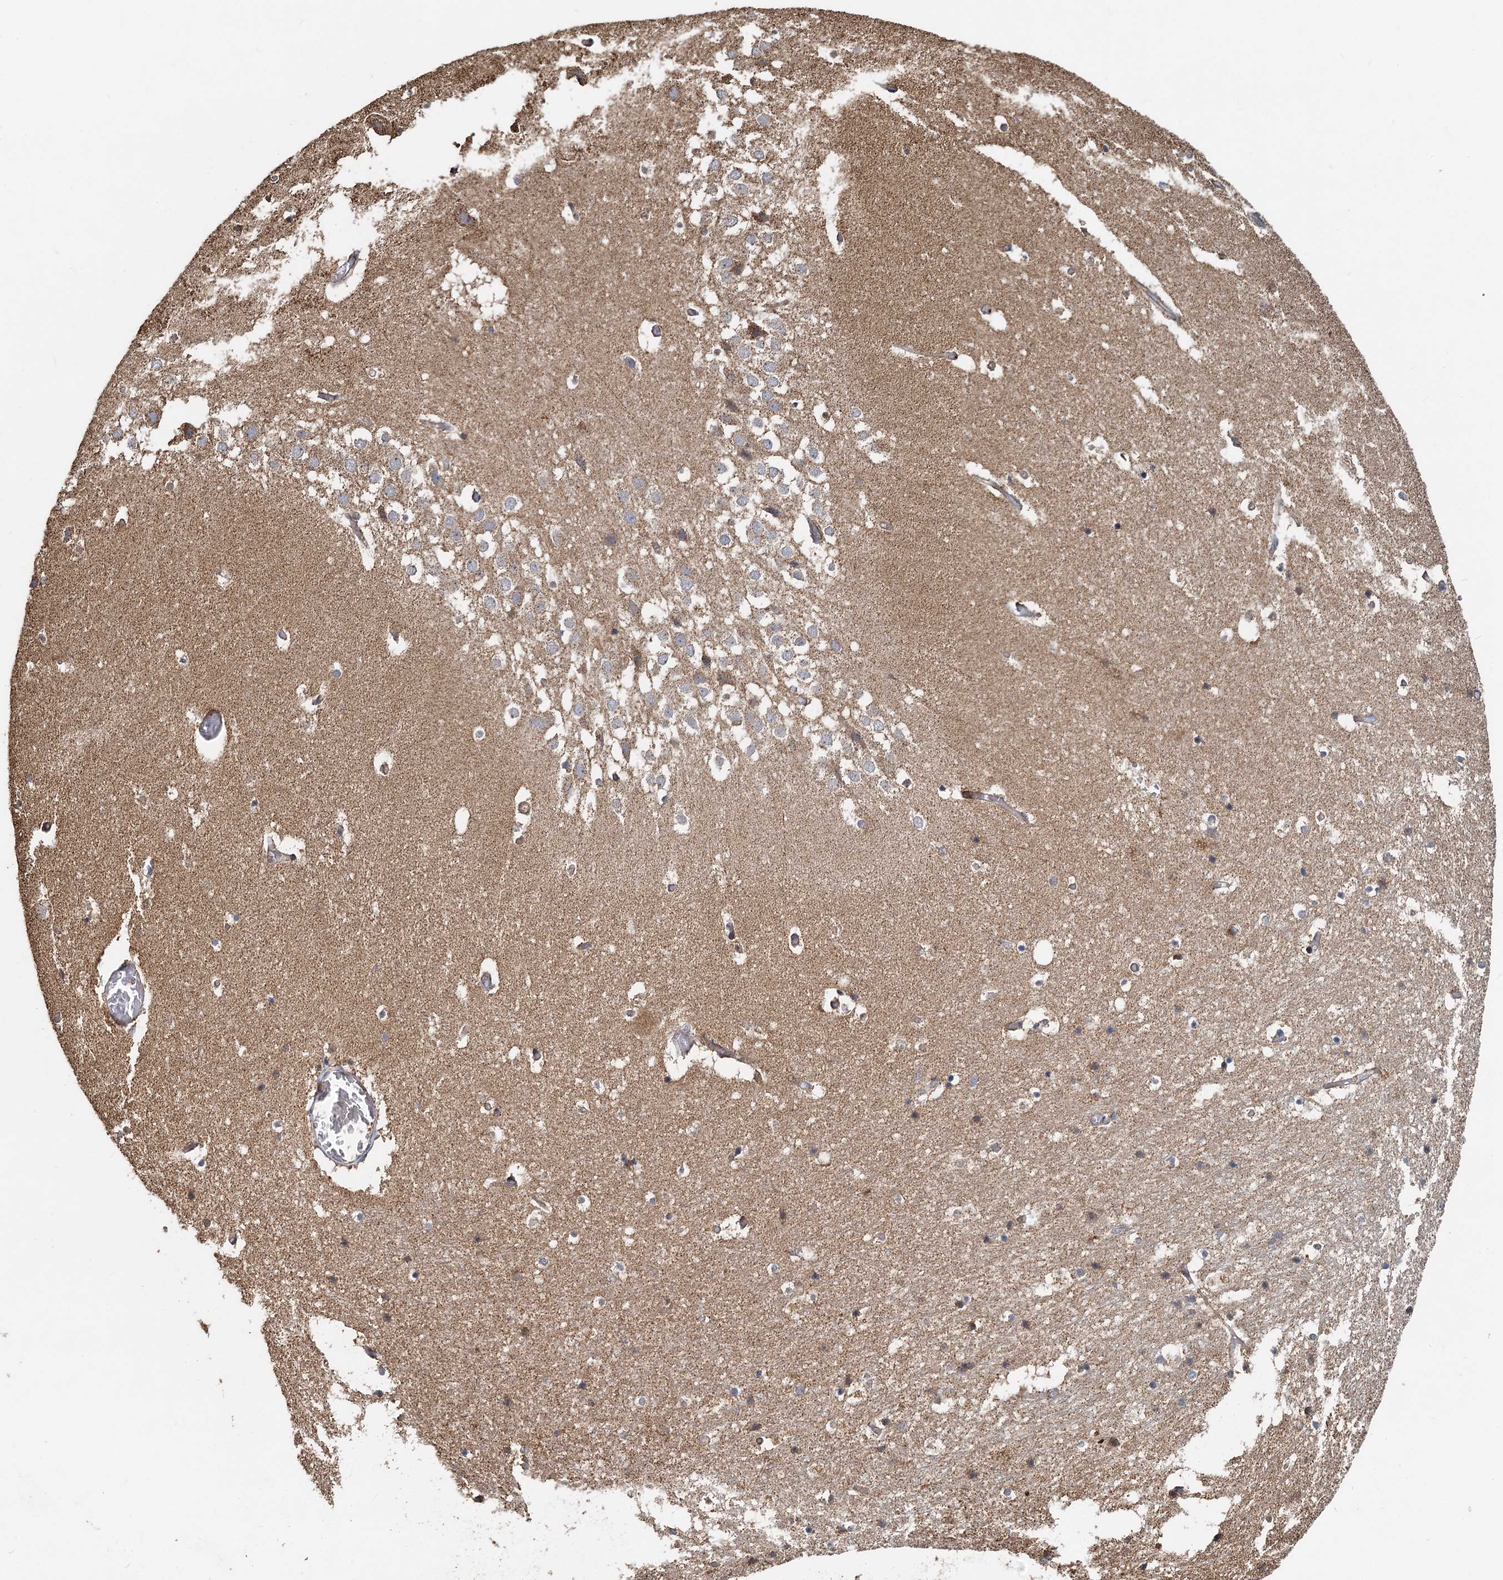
{"staining": {"intensity": "weak", "quantity": "<25%", "location": "cytoplasmic/membranous"}, "tissue": "hippocampus", "cell_type": "Glial cells", "image_type": "normal", "snomed": [{"axis": "morphology", "description": "Normal tissue, NOS"}, {"axis": "topography", "description": "Hippocampus"}], "caption": "An immunohistochemistry (IHC) micrograph of benign hippocampus is shown. There is no staining in glial cells of hippocampus. (Brightfield microscopy of DAB immunohistochemistry (IHC) at high magnification).", "gene": "SDS", "patient": {"sex": "female", "age": 52}}